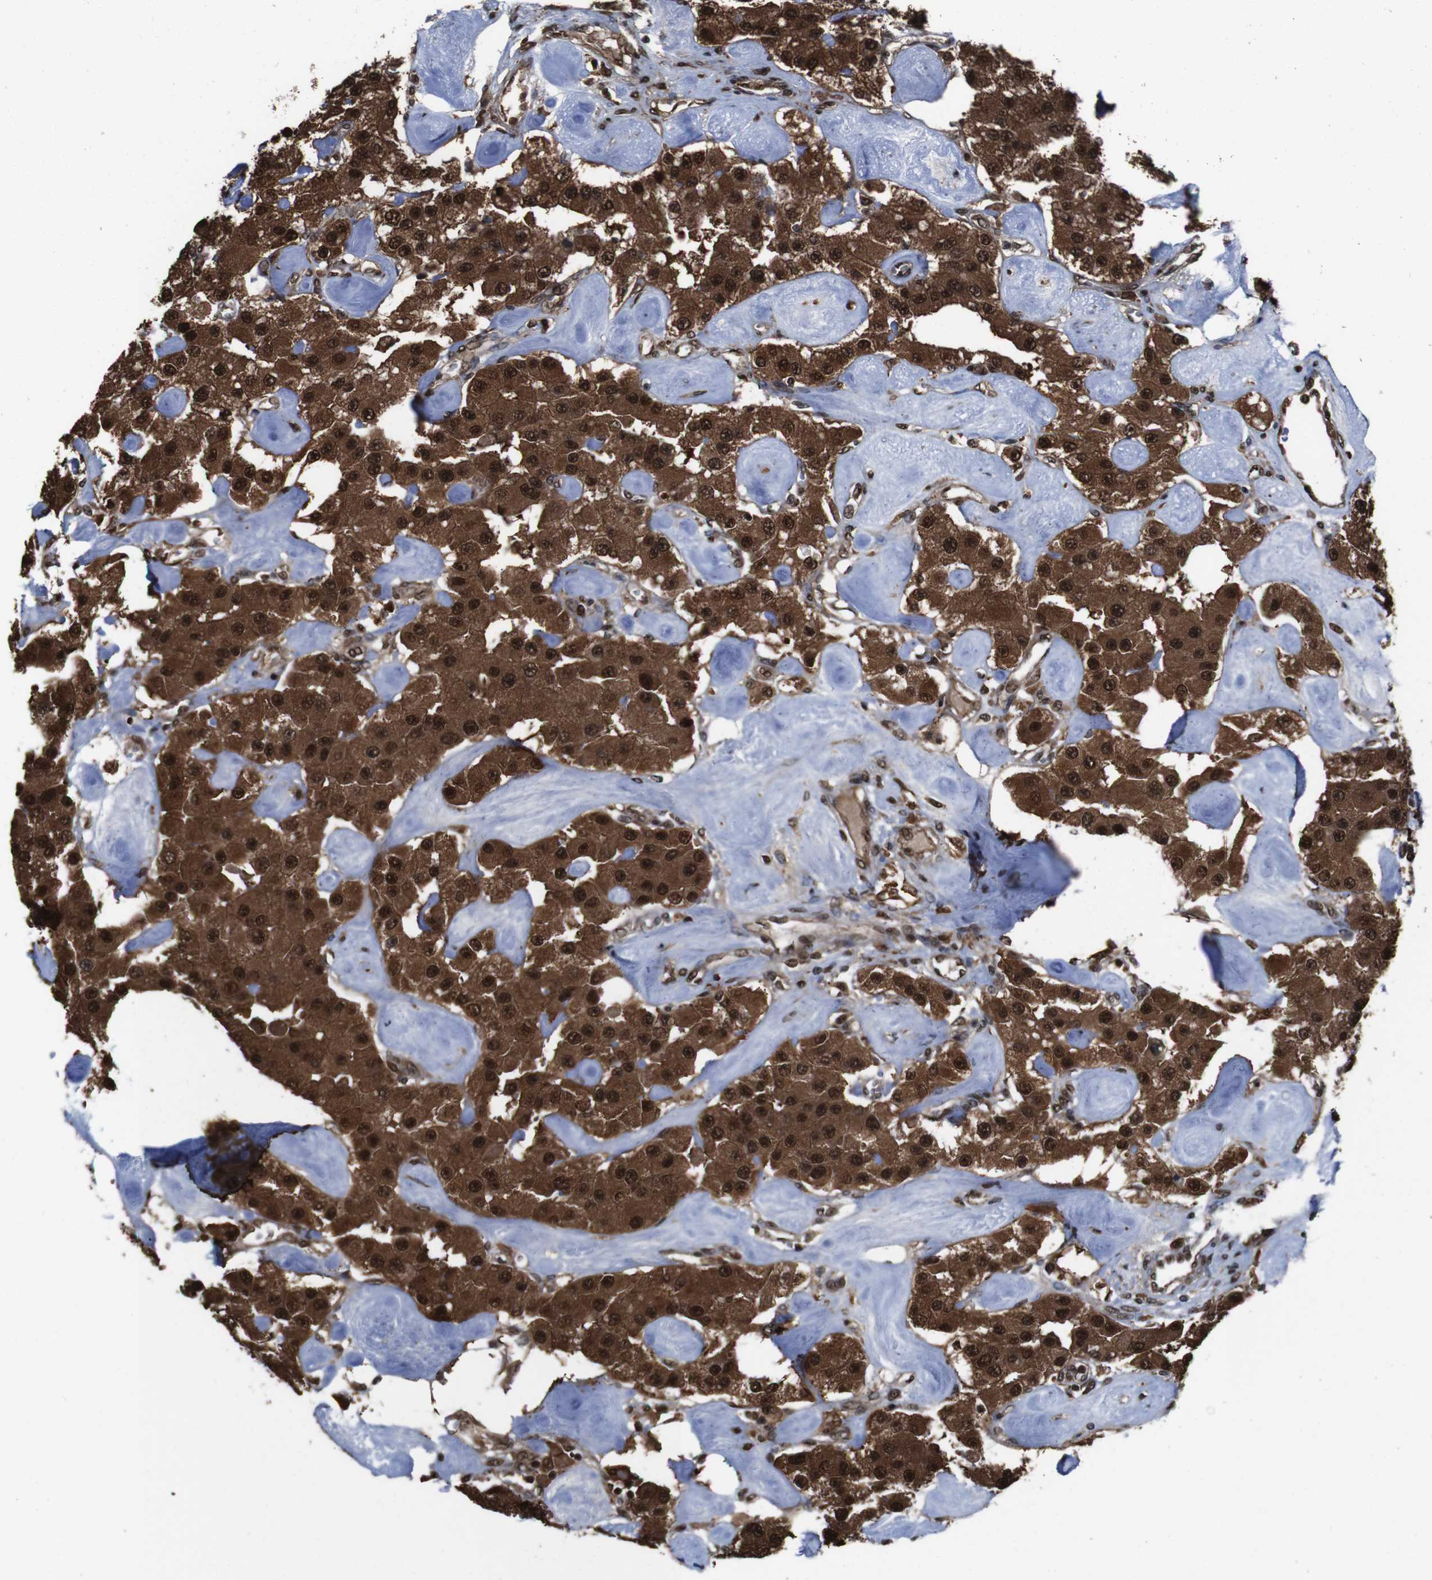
{"staining": {"intensity": "strong", "quantity": ">75%", "location": "cytoplasmic/membranous,nuclear"}, "tissue": "carcinoid", "cell_type": "Tumor cells", "image_type": "cancer", "snomed": [{"axis": "morphology", "description": "Carcinoid, malignant, NOS"}, {"axis": "topography", "description": "Pancreas"}], "caption": "Tumor cells demonstrate high levels of strong cytoplasmic/membranous and nuclear staining in approximately >75% of cells in human carcinoid. The staining was performed using DAB, with brown indicating positive protein expression. Nuclei are stained blue with hematoxylin.", "gene": "VCP", "patient": {"sex": "male", "age": 41}}